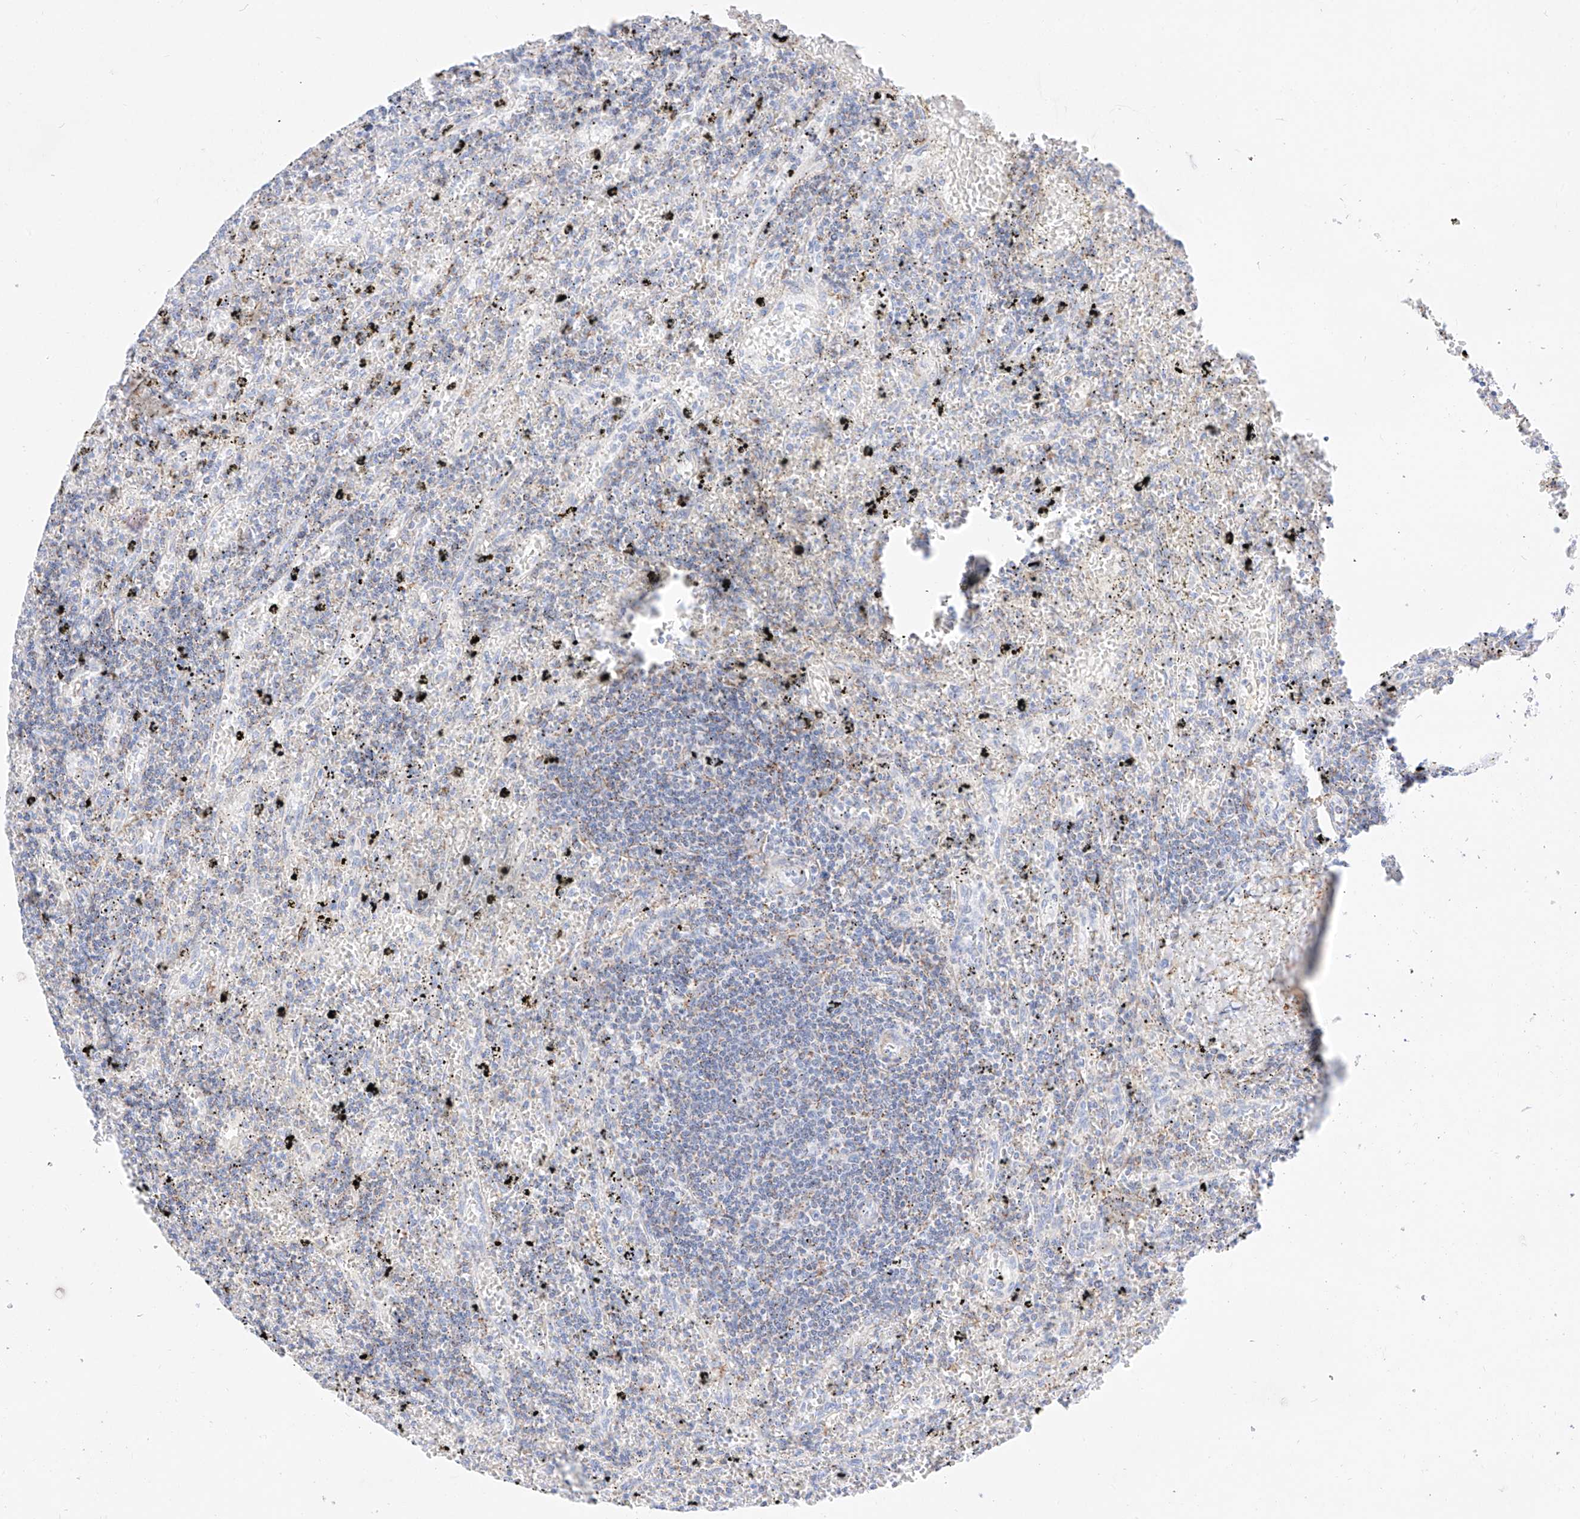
{"staining": {"intensity": "negative", "quantity": "none", "location": "none"}, "tissue": "lymphoma", "cell_type": "Tumor cells", "image_type": "cancer", "snomed": [{"axis": "morphology", "description": "Malignant lymphoma, non-Hodgkin's type, Low grade"}, {"axis": "topography", "description": "Spleen"}], "caption": "Immunohistochemical staining of lymphoma displays no significant expression in tumor cells. The staining is performed using DAB brown chromogen with nuclei counter-stained in using hematoxylin.", "gene": "C6orf62", "patient": {"sex": "male", "age": 76}}